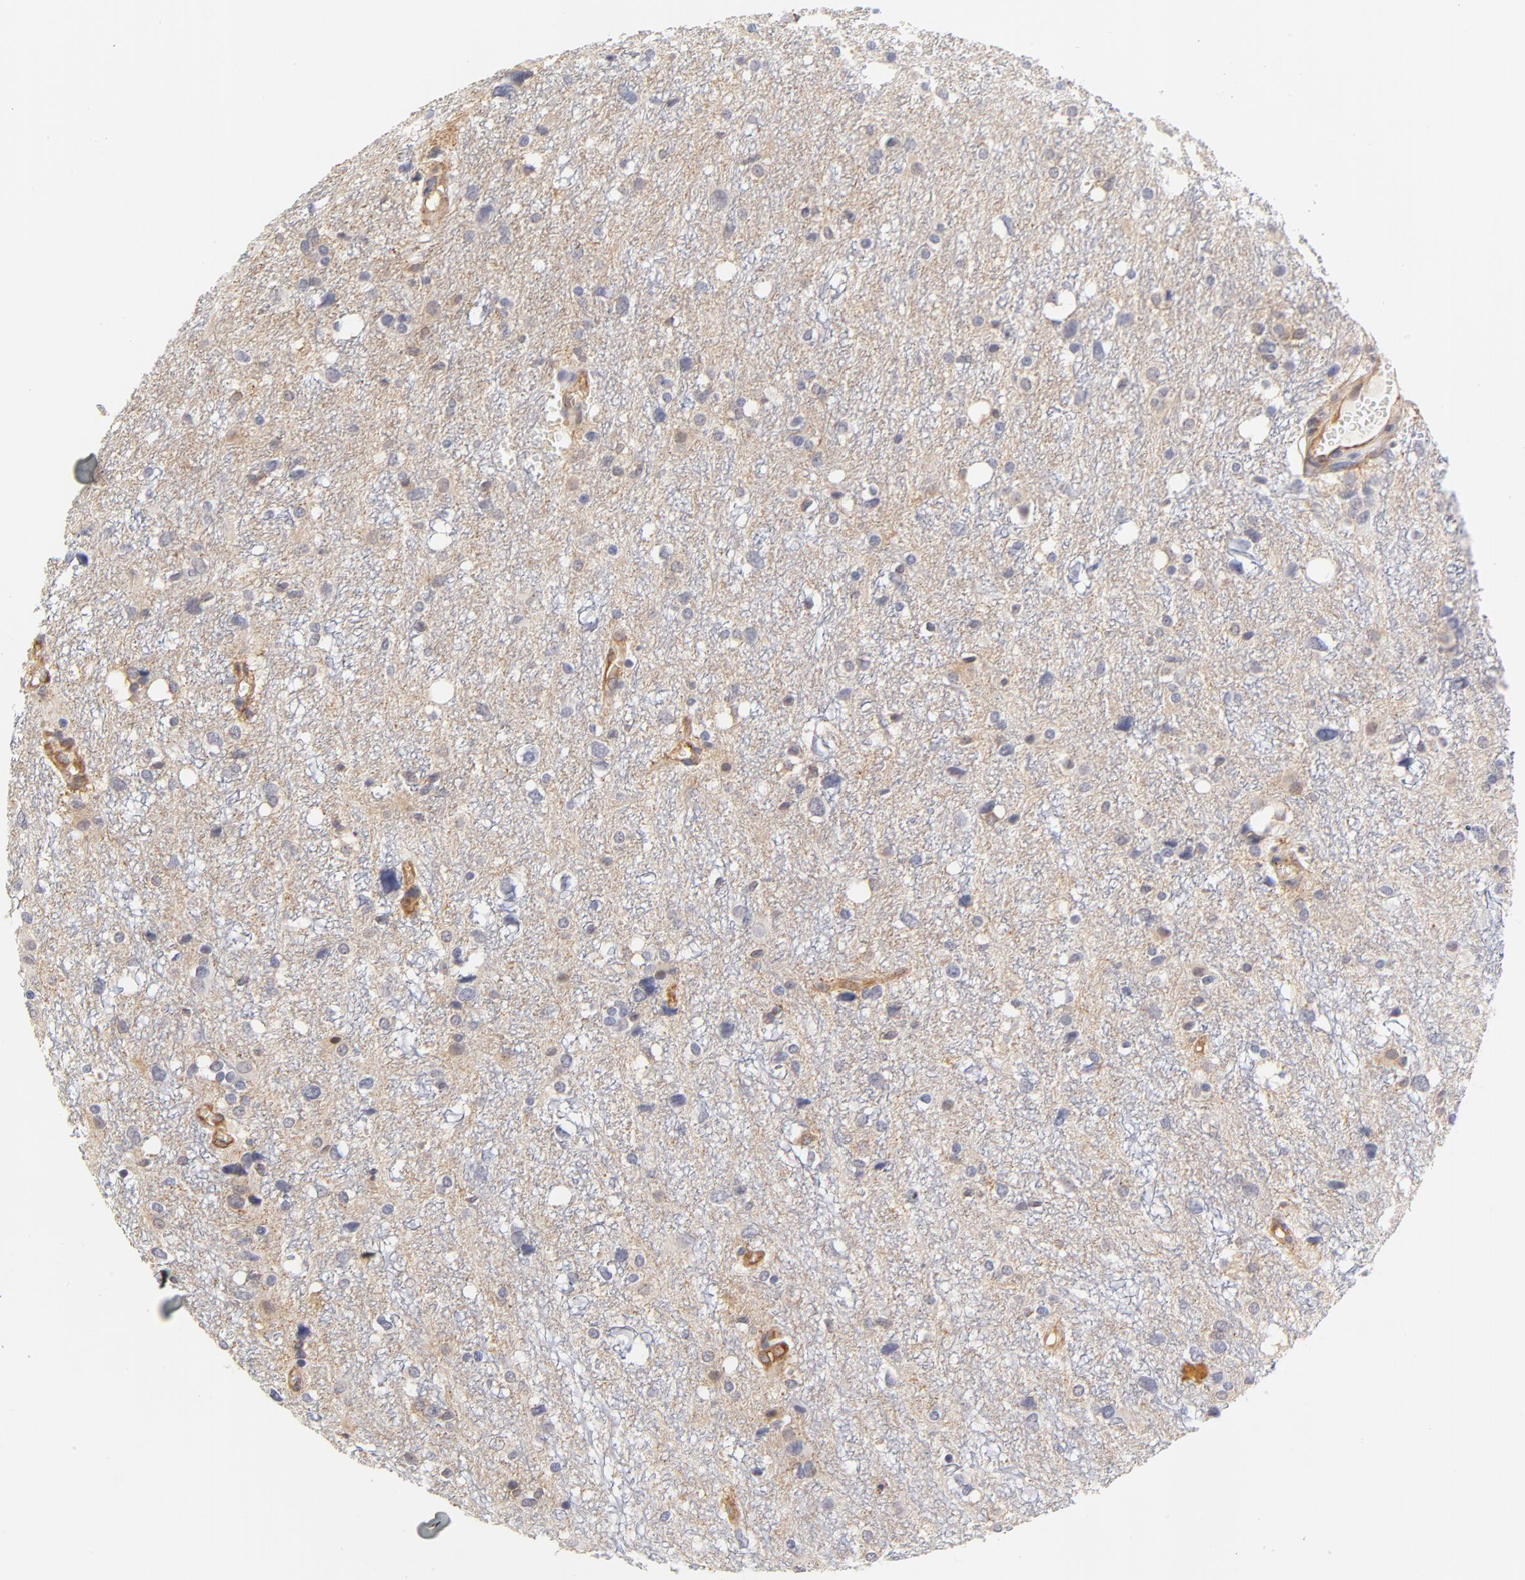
{"staining": {"intensity": "weak", "quantity": "<25%", "location": "cytoplasmic/membranous"}, "tissue": "glioma", "cell_type": "Tumor cells", "image_type": "cancer", "snomed": [{"axis": "morphology", "description": "Glioma, malignant, High grade"}, {"axis": "topography", "description": "Brain"}], "caption": "Immunohistochemical staining of human glioma displays no significant positivity in tumor cells.", "gene": "FCMR", "patient": {"sex": "female", "age": 59}}